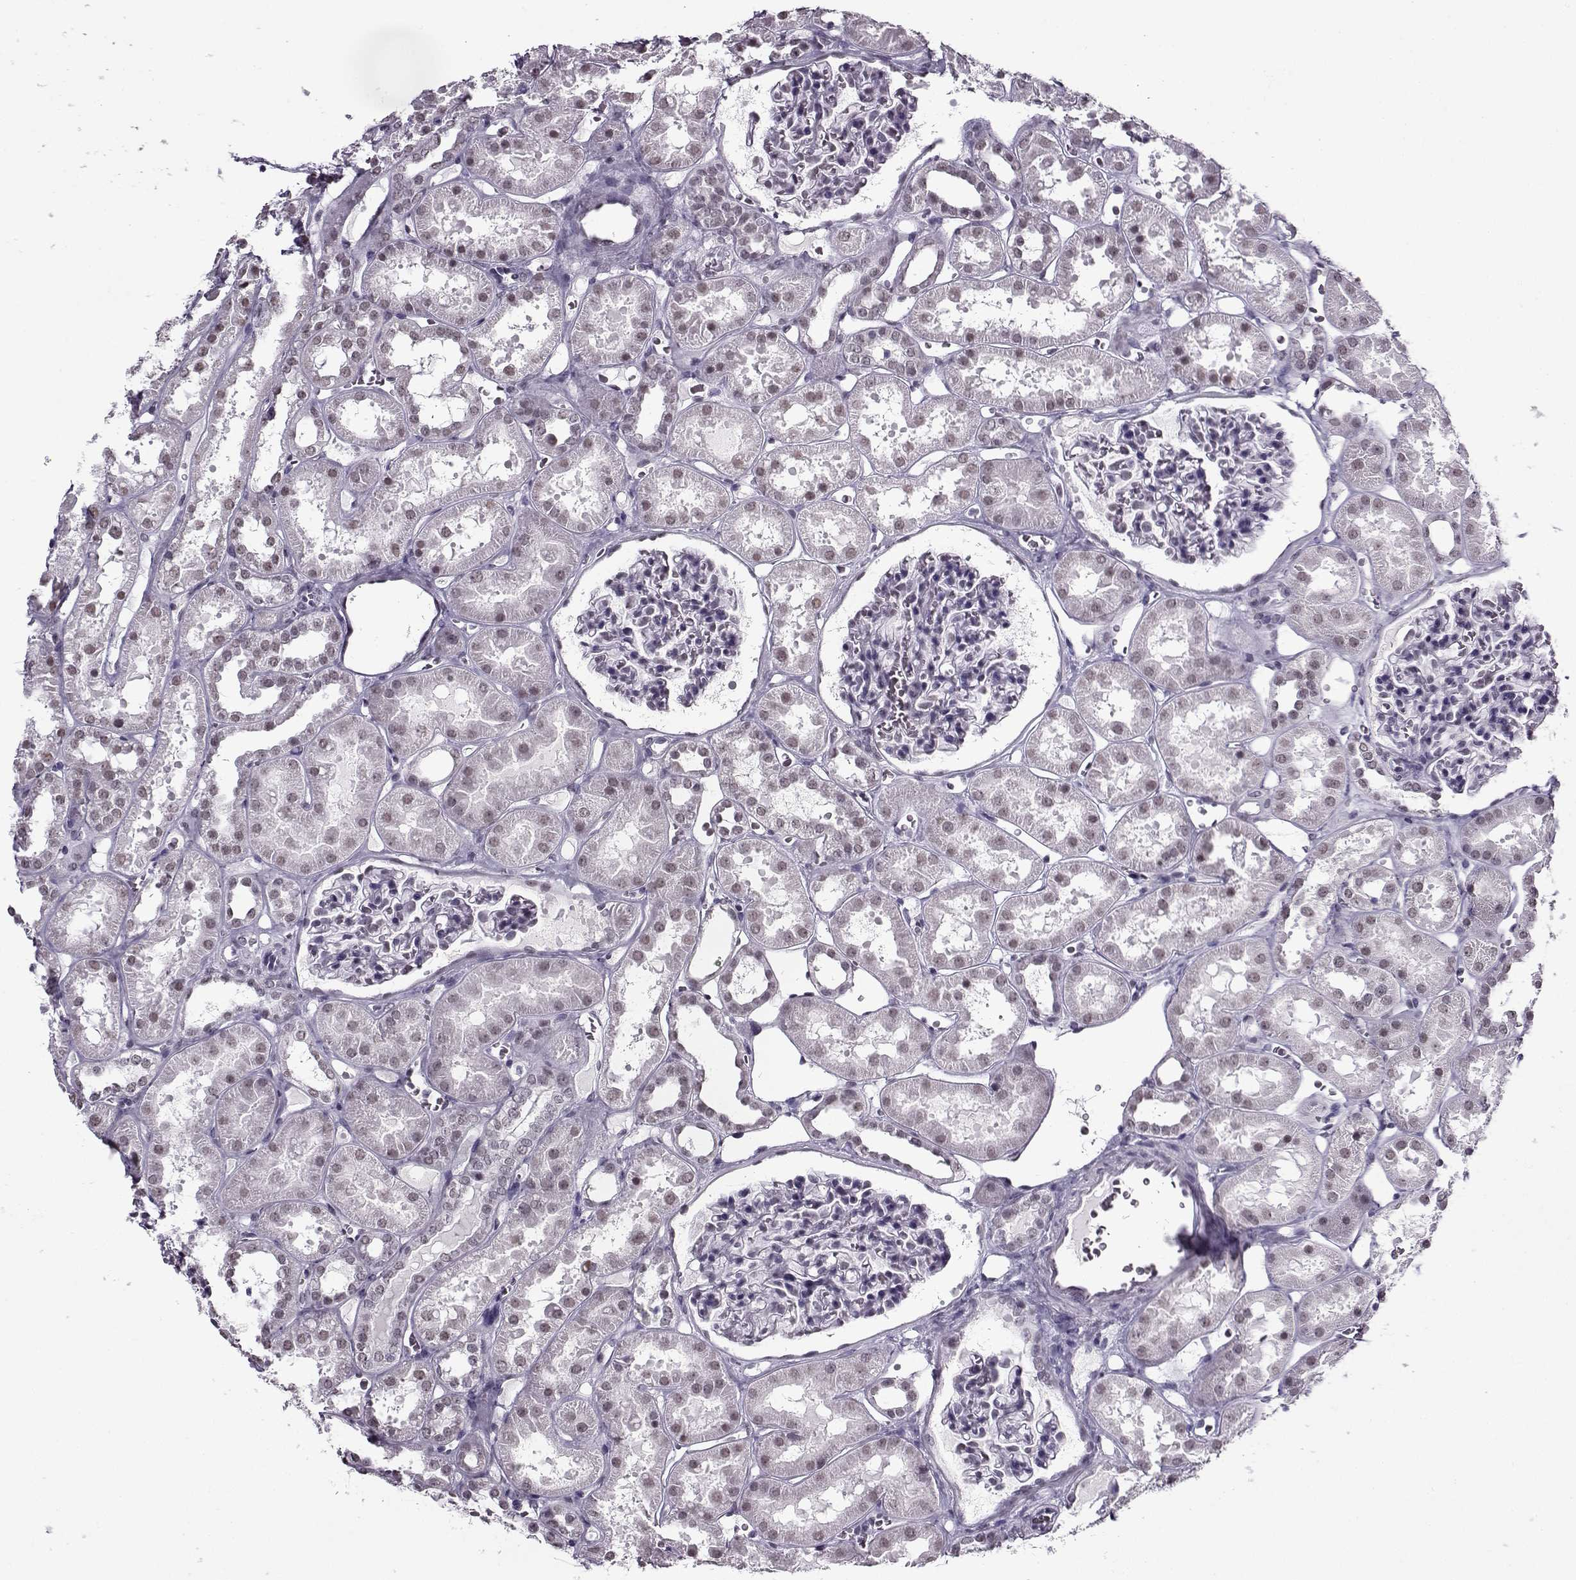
{"staining": {"intensity": "negative", "quantity": "none", "location": "none"}, "tissue": "kidney", "cell_type": "Cells in glomeruli", "image_type": "normal", "snomed": [{"axis": "morphology", "description": "Normal tissue, NOS"}, {"axis": "topography", "description": "Kidney"}], "caption": "High power microscopy micrograph of an immunohistochemistry image of unremarkable kidney, revealing no significant staining in cells in glomeruli. (DAB immunohistochemistry visualized using brightfield microscopy, high magnification).", "gene": "PRMT8", "patient": {"sex": "female", "age": 41}}